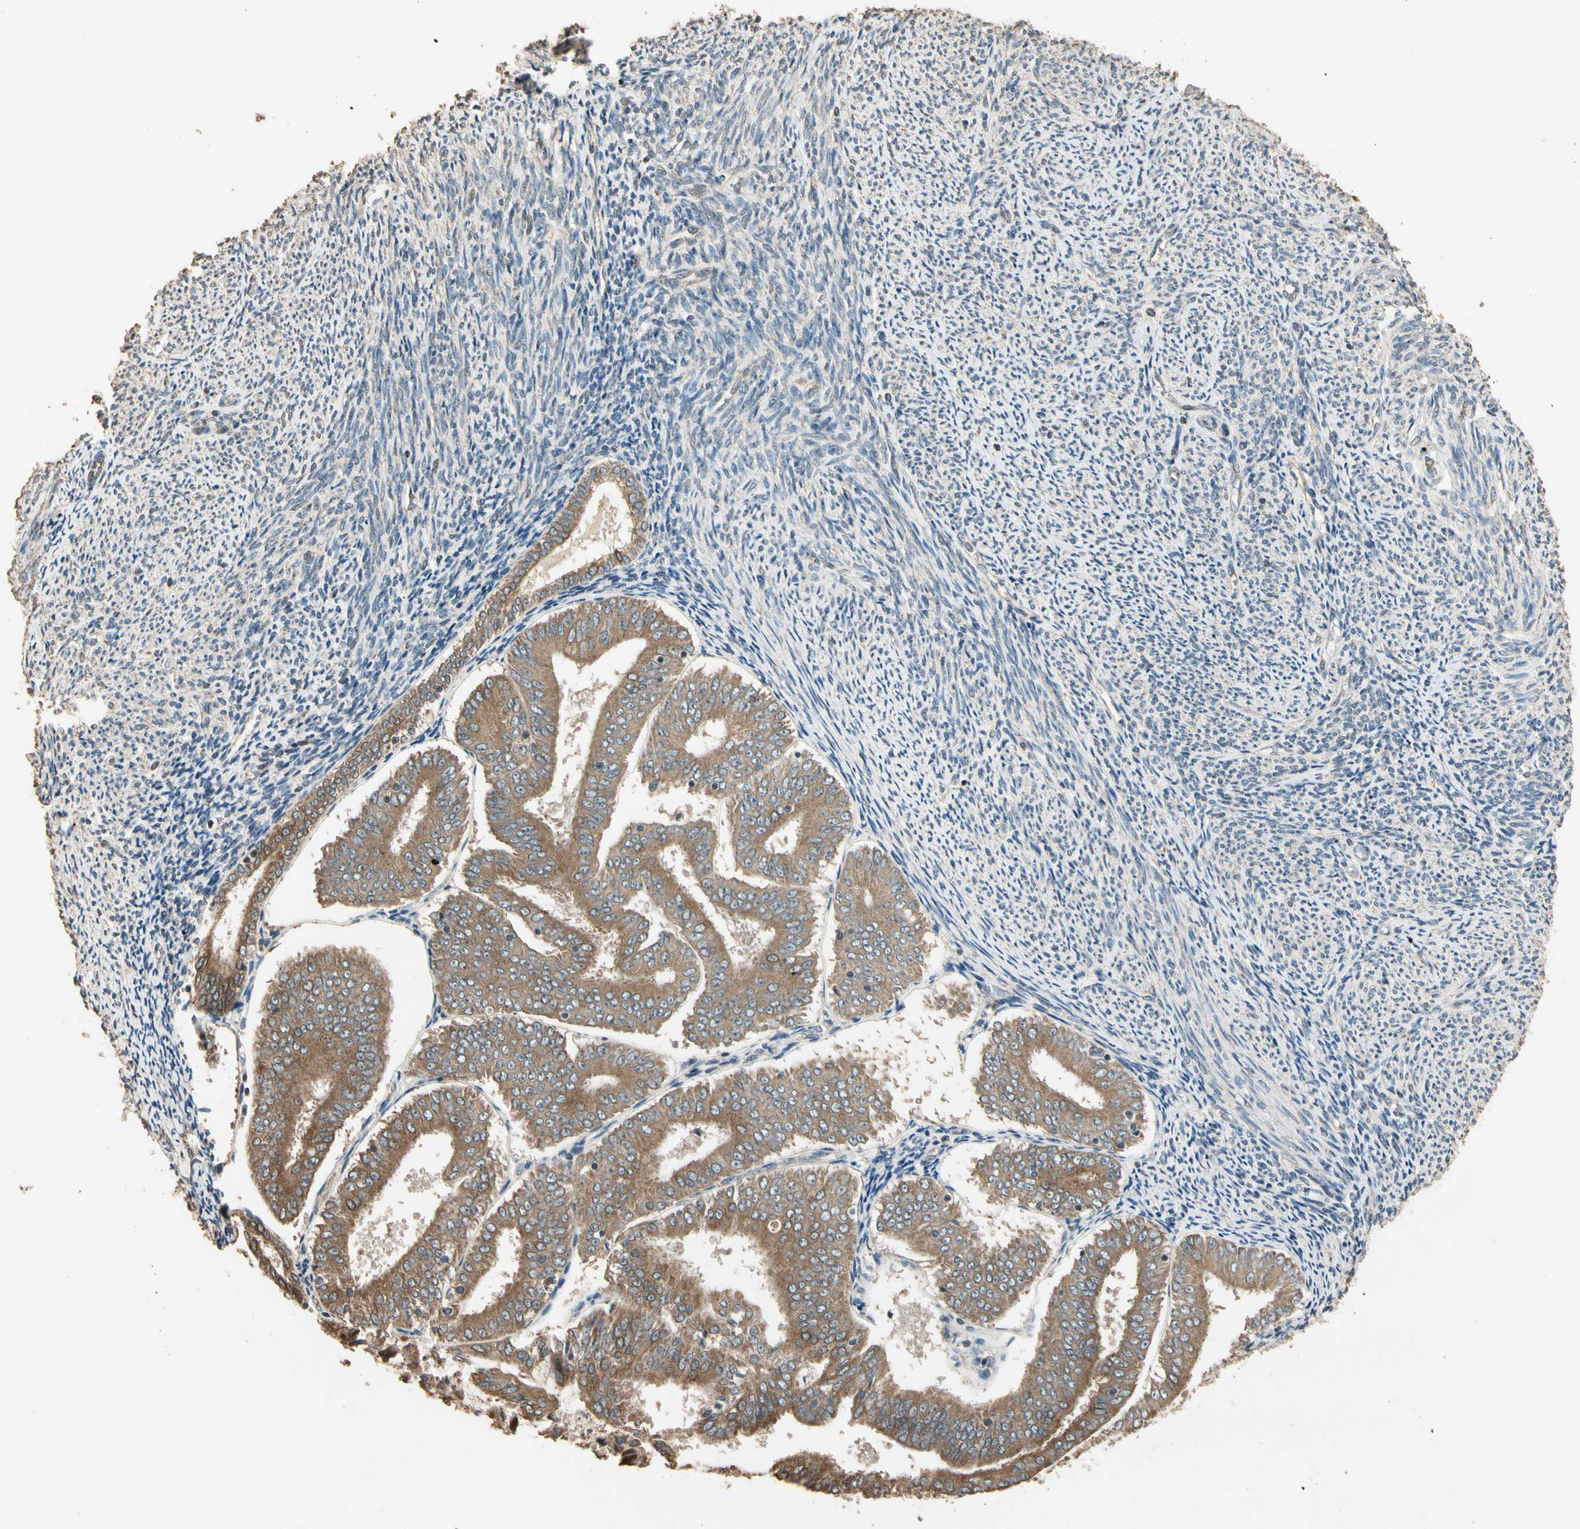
{"staining": {"intensity": "moderate", "quantity": ">75%", "location": "cytoplasmic/membranous"}, "tissue": "endometrial cancer", "cell_type": "Tumor cells", "image_type": "cancer", "snomed": [{"axis": "morphology", "description": "Adenocarcinoma, NOS"}, {"axis": "topography", "description": "Endometrium"}], "caption": "An IHC photomicrograph of neoplastic tissue is shown. Protein staining in brown labels moderate cytoplasmic/membranous positivity in endometrial cancer (adenocarcinoma) within tumor cells. The staining was performed using DAB (3,3'-diaminobenzidine), with brown indicating positive protein expression. Nuclei are stained blue with hematoxylin.", "gene": "STX18", "patient": {"sex": "female", "age": 63}}